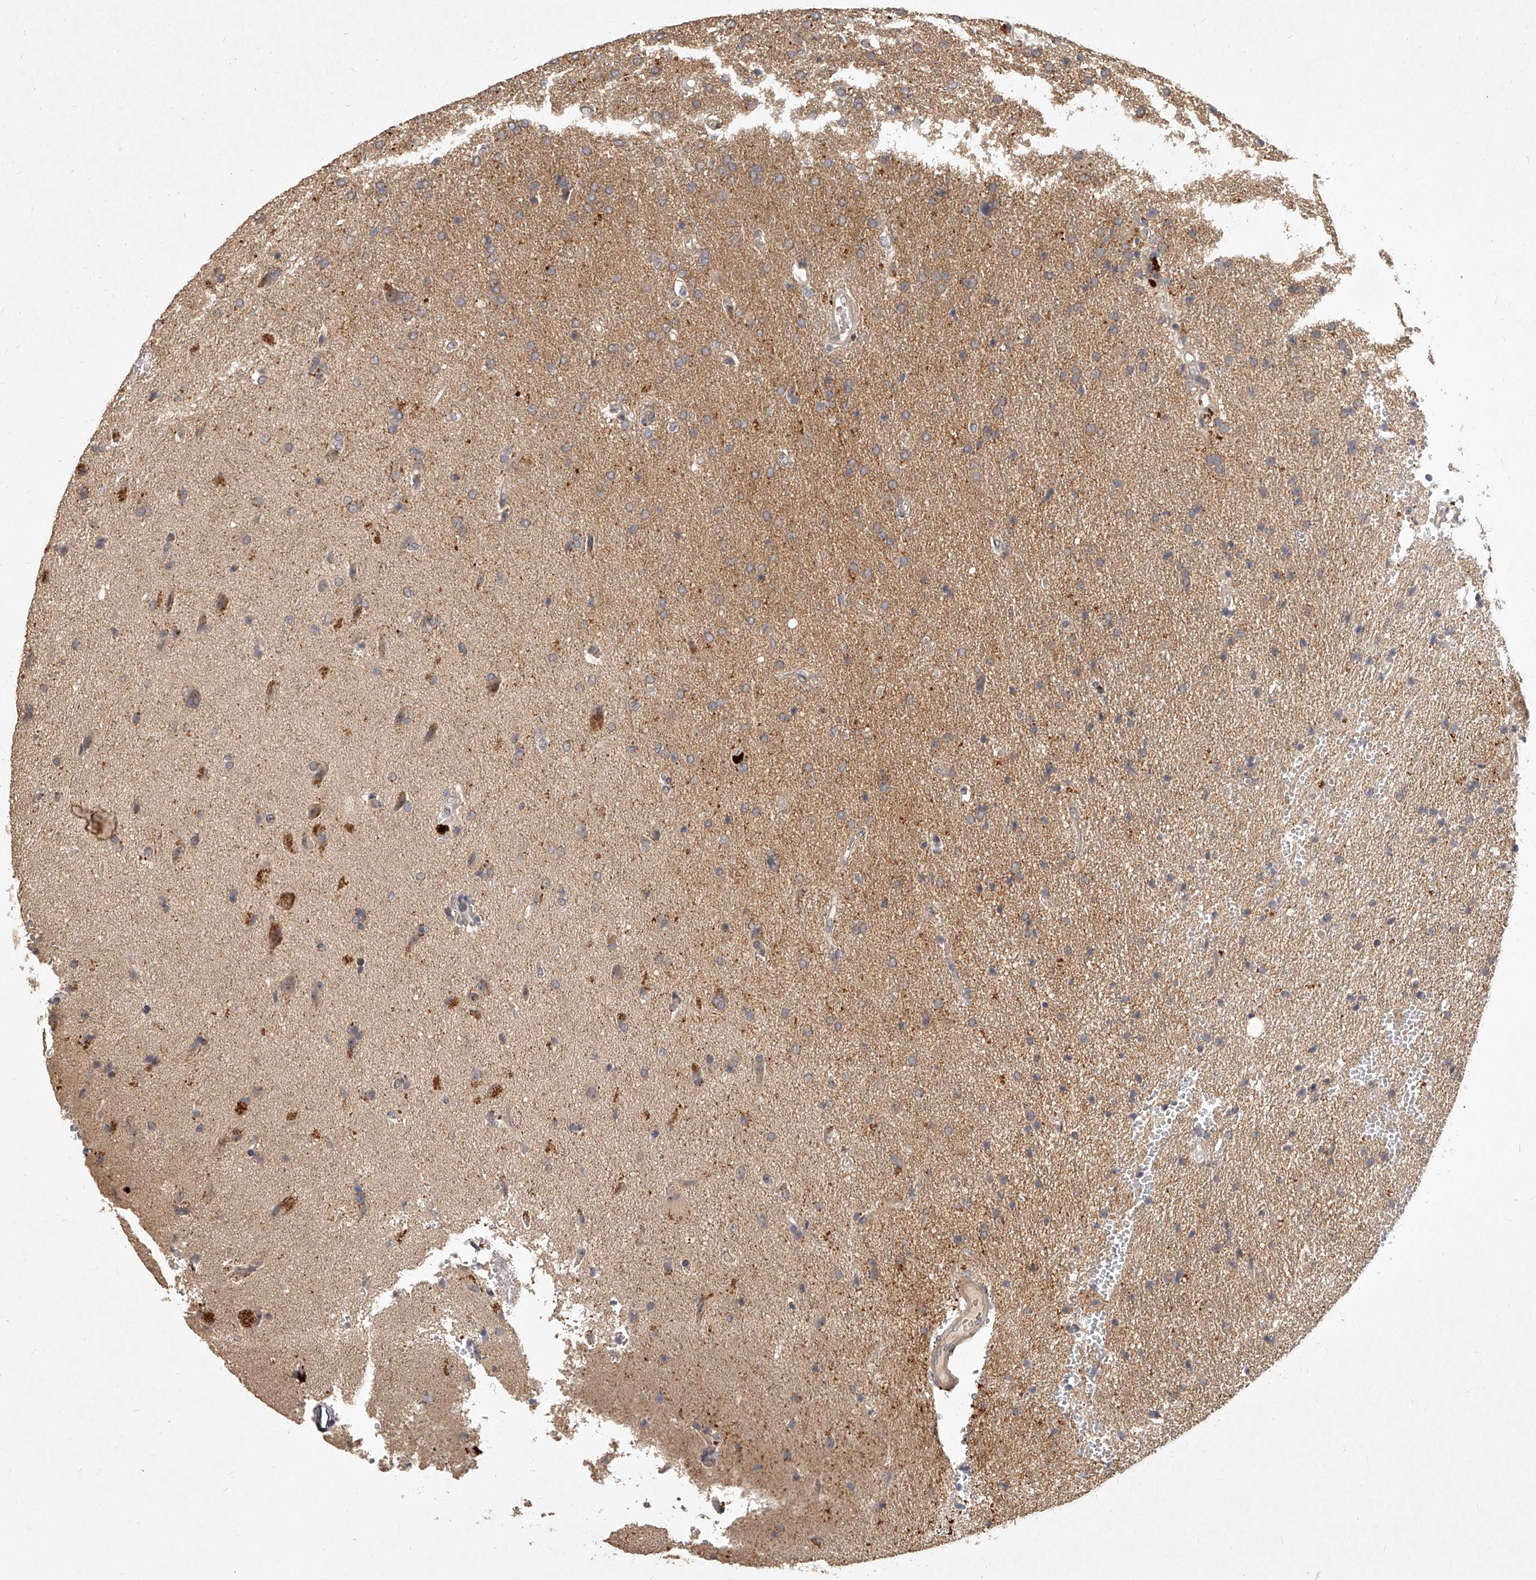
{"staining": {"intensity": "weak", "quantity": "25%-75%", "location": "cytoplasmic/membranous"}, "tissue": "glioma", "cell_type": "Tumor cells", "image_type": "cancer", "snomed": [{"axis": "morphology", "description": "Glioma, malignant, High grade"}, {"axis": "topography", "description": "Brain"}], "caption": "Tumor cells display low levels of weak cytoplasmic/membranous positivity in approximately 25%-75% of cells in glioma.", "gene": "SLC37A1", "patient": {"sex": "male", "age": 72}}